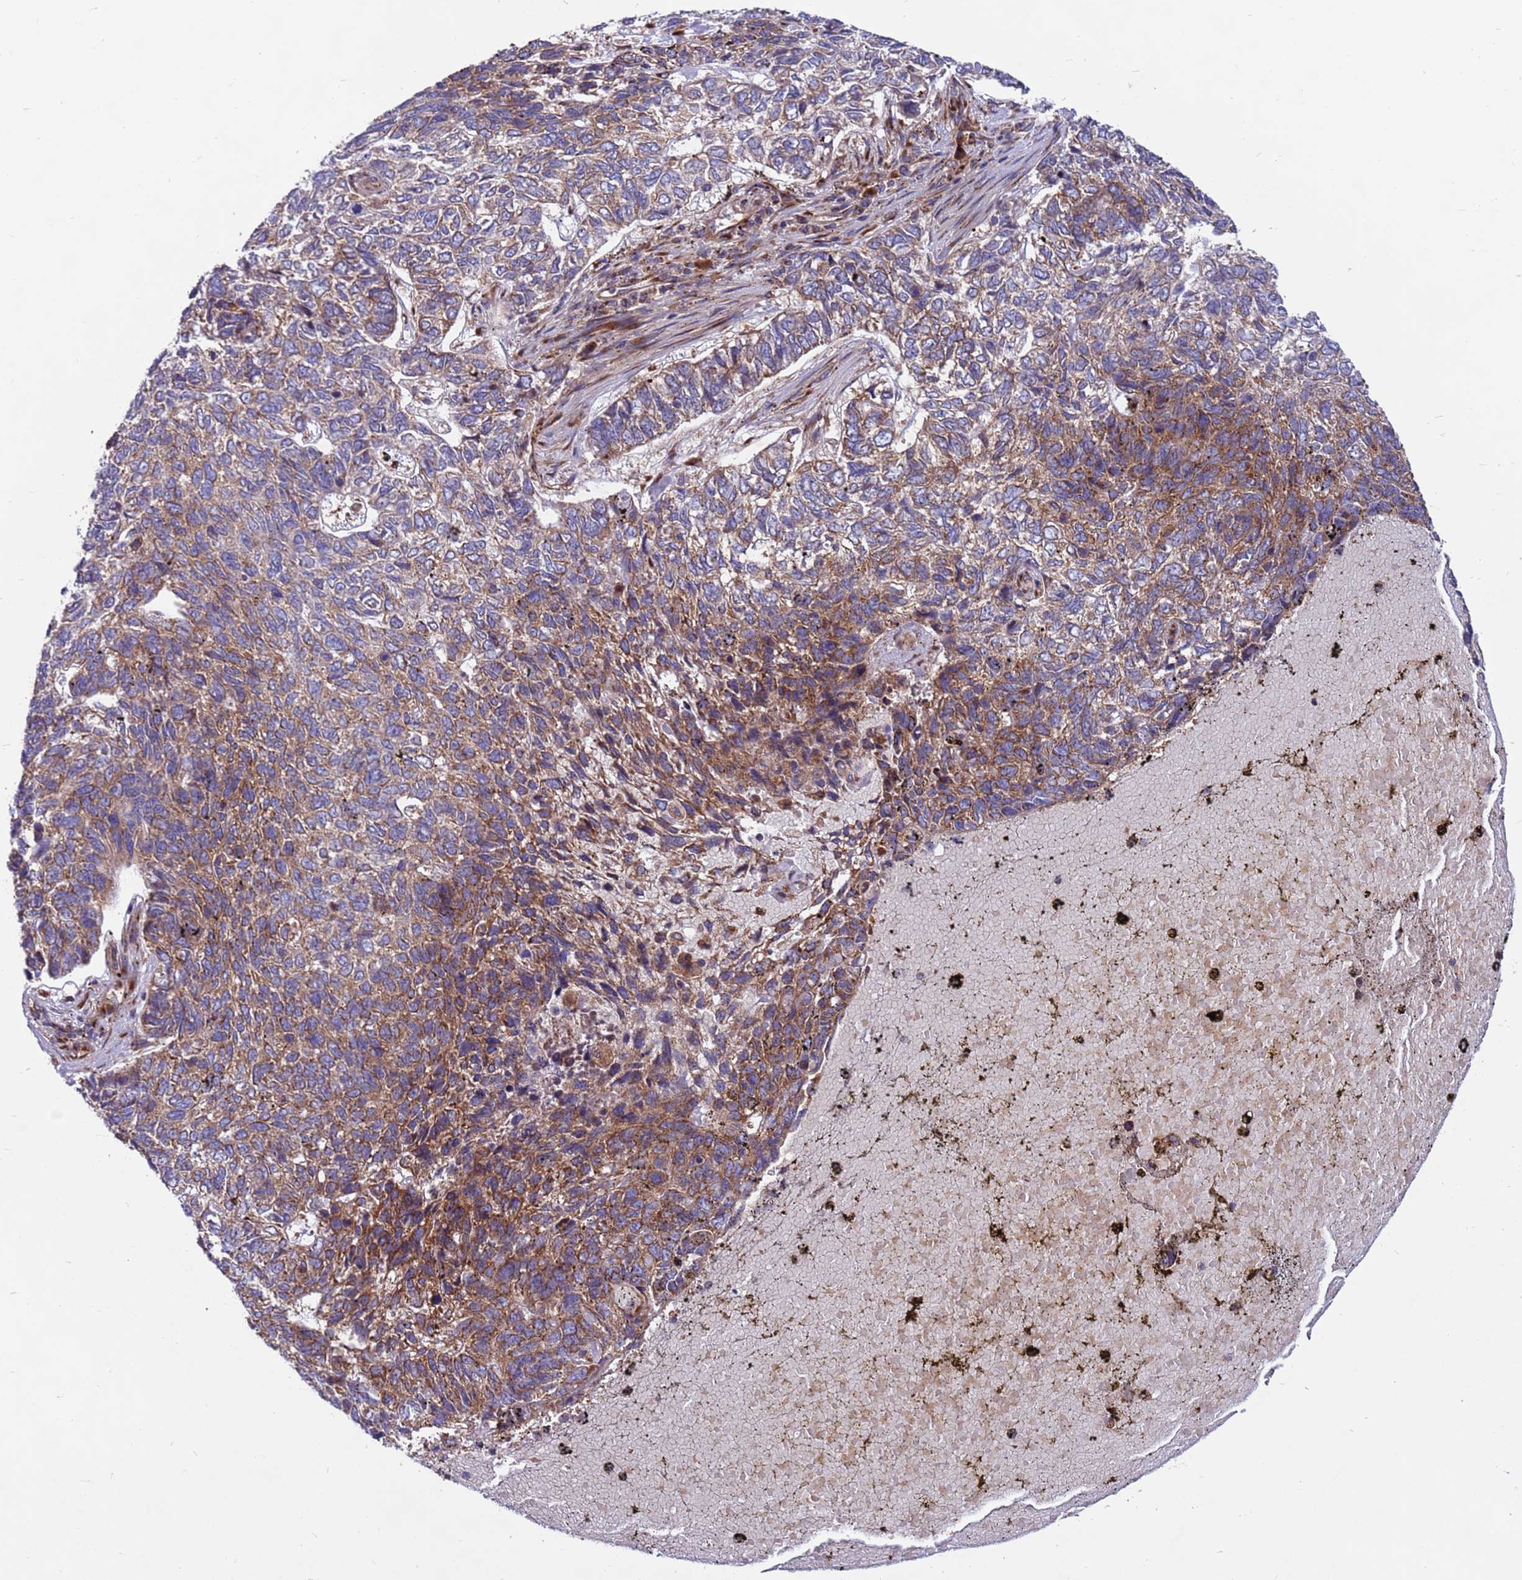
{"staining": {"intensity": "moderate", "quantity": "25%-75%", "location": "cytoplasmic/membranous"}, "tissue": "skin cancer", "cell_type": "Tumor cells", "image_type": "cancer", "snomed": [{"axis": "morphology", "description": "Basal cell carcinoma"}, {"axis": "topography", "description": "Skin"}], "caption": "High-power microscopy captured an immunohistochemistry (IHC) histopathology image of skin cancer, revealing moderate cytoplasmic/membranous positivity in about 25%-75% of tumor cells.", "gene": "ZC3HAV1", "patient": {"sex": "female", "age": 65}}